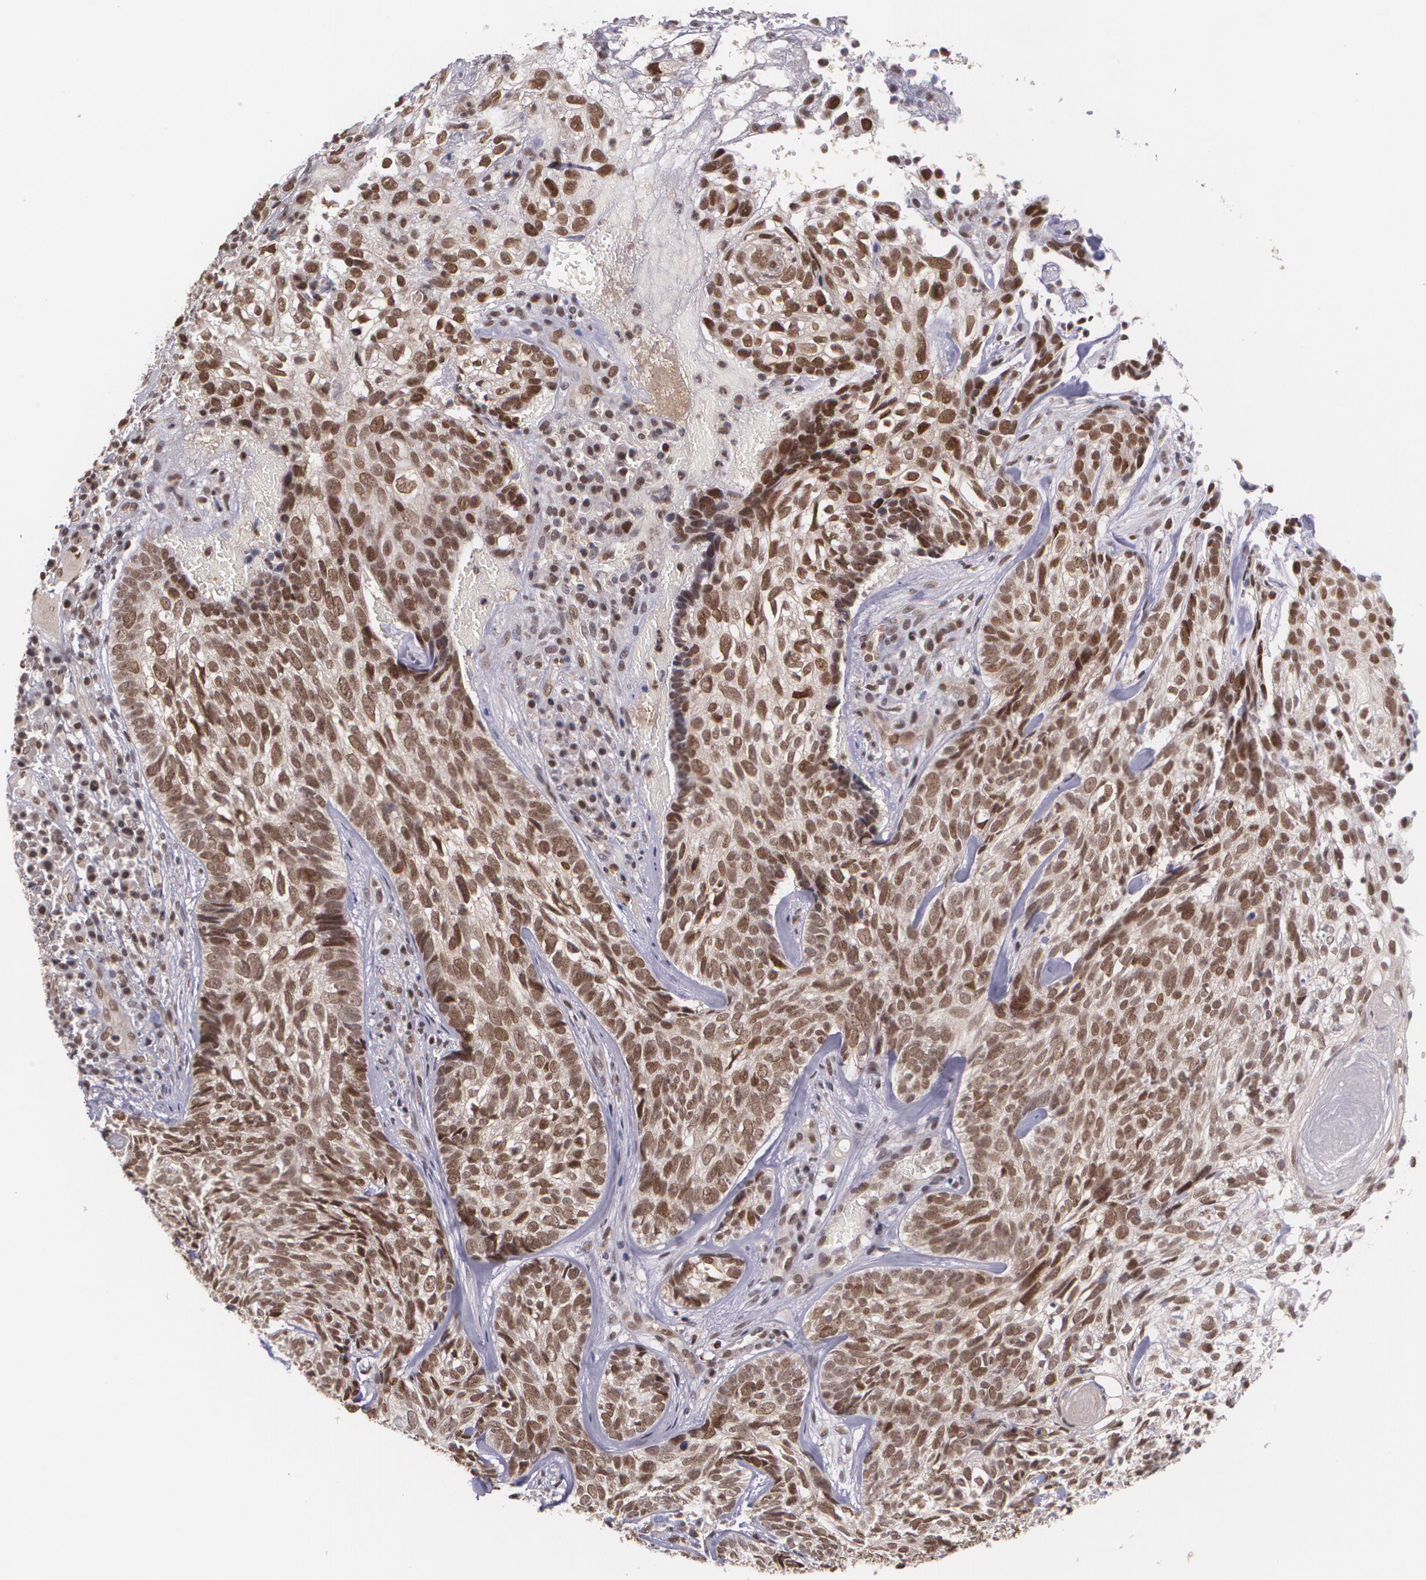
{"staining": {"intensity": "moderate", "quantity": "25%-75%", "location": "nuclear"}, "tissue": "skin cancer", "cell_type": "Tumor cells", "image_type": "cancer", "snomed": [{"axis": "morphology", "description": "Basal cell carcinoma"}, {"axis": "topography", "description": "Skin"}], "caption": "Skin basal cell carcinoma stained with a protein marker displays moderate staining in tumor cells.", "gene": "CUL2", "patient": {"sex": "male", "age": 72}}